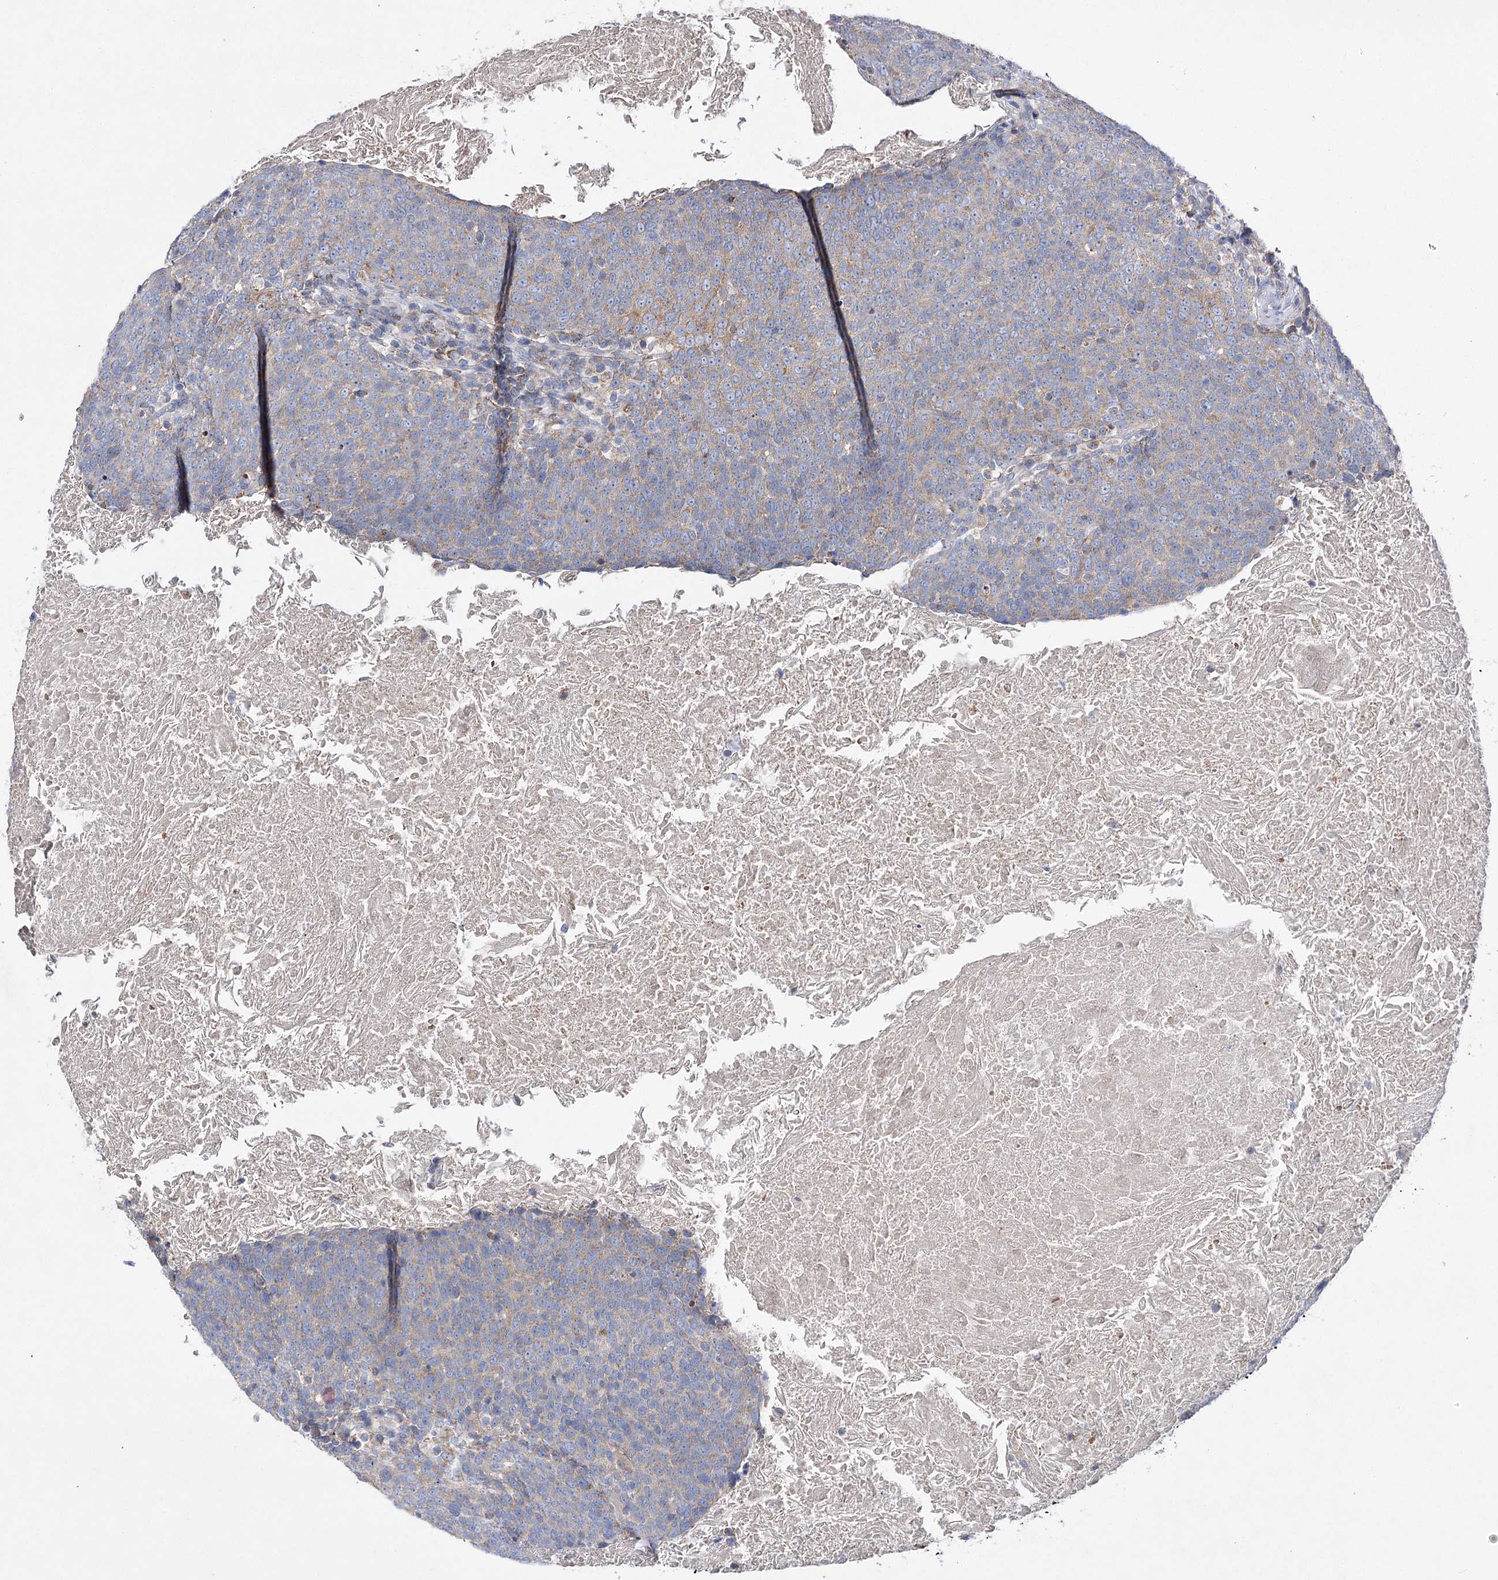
{"staining": {"intensity": "weak", "quantity": "25%-75%", "location": "cytoplasmic/membranous"}, "tissue": "head and neck cancer", "cell_type": "Tumor cells", "image_type": "cancer", "snomed": [{"axis": "morphology", "description": "Squamous cell carcinoma, NOS"}, {"axis": "morphology", "description": "Squamous cell carcinoma, metastatic, NOS"}, {"axis": "topography", "description": "Lymph node"}, {"axis": "topography", "description": "Head-Neck"}], "caption": "Immunohistochemistry (IHC) of head and neck metastatic squamous cell carcinoma exhibits low levels of weak cytoplasmic/membranous positivity in about 25%-75% of tumor cells.", "gene": "COX15", "patient": {"sex": "male", "age": 62}}